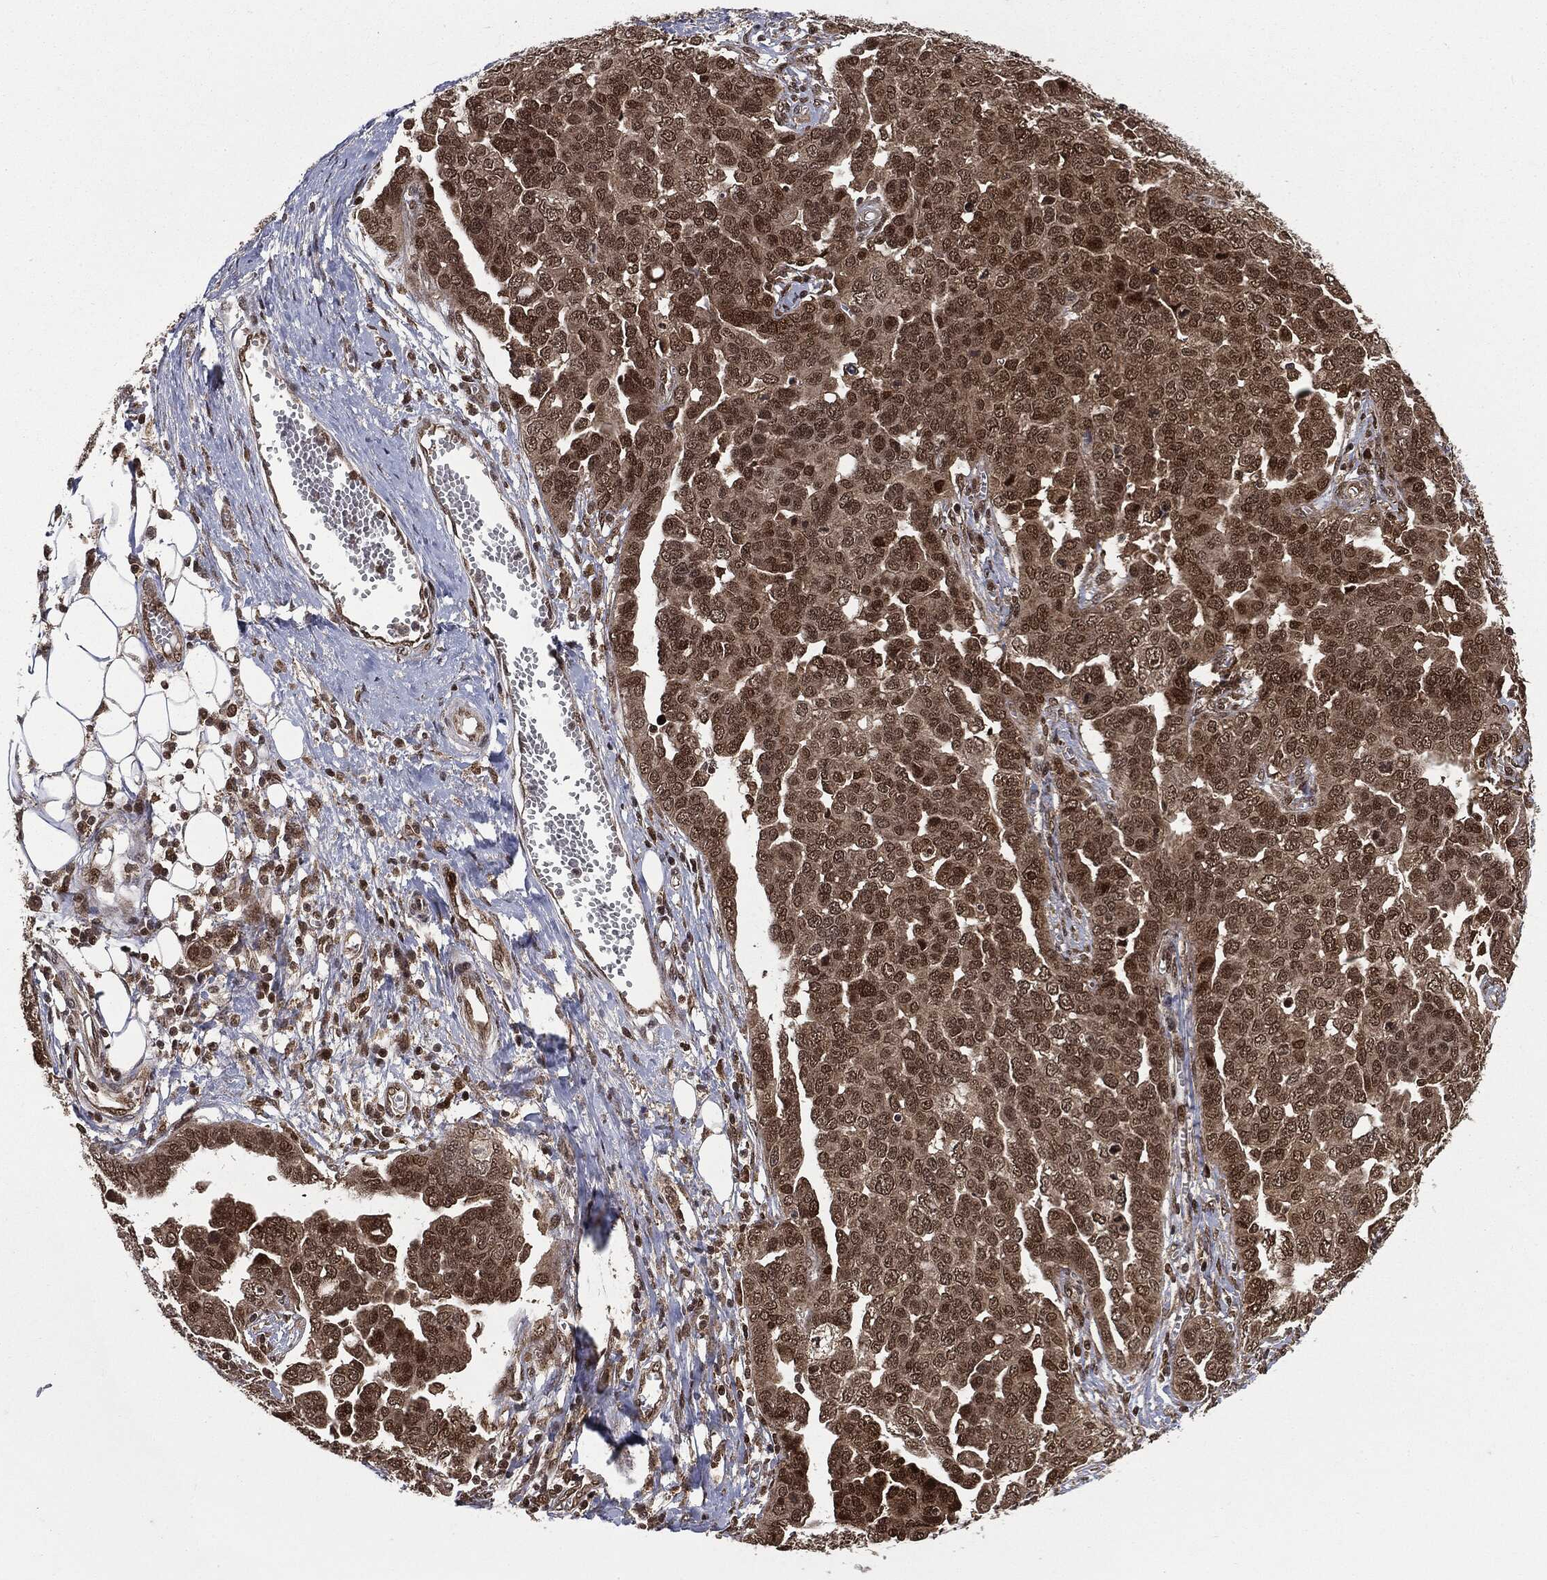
{"staining": {"intensity": "moderate", "quantity": ">75%", "location": "cytoplasmic/membranous,nuclear"}, "tissue": "ovarian cancer", "cell_type": "Tumor cells", "image_type": "cancer", "snomed": [{"axis": "morphology", "description": "Cystadenocarcinoma, serous, NOS"}, {"axis": "topography", "description": "Ovary"}], "caption": "Ovarian cancer stained with IHC reveals moderate cytoplasmic/membranous and nuclear positivity in approximately >75% of tumor cells.", "gene": "PTPA", "patient": {"sex": "female", "age": 59}}